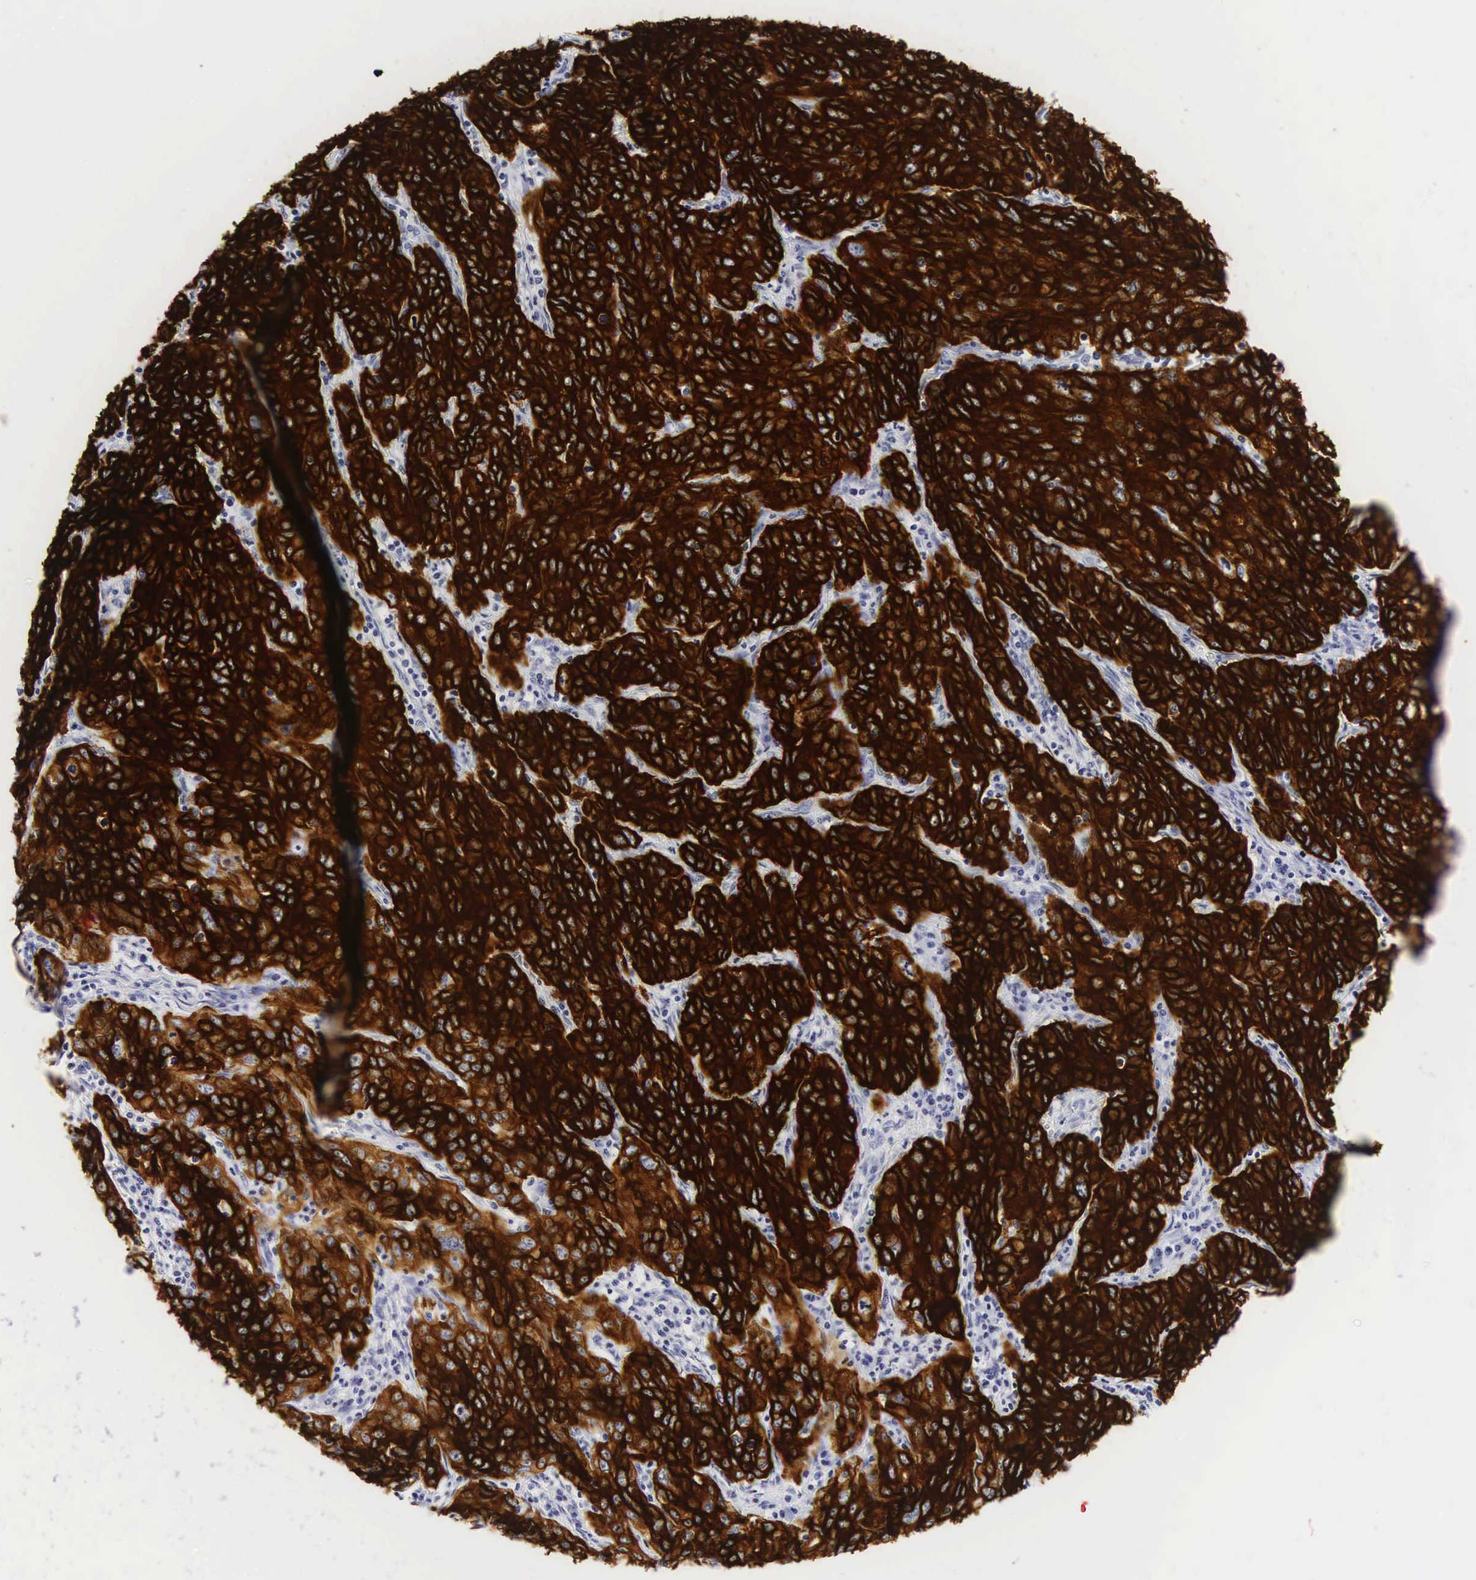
{"staining": {"intensity": "strong", "quantity": ">75%", "location": "cytoplasmic/membranous"}, "tissue": "cervical cancer", "cell_type": "Tumor cells", "image_type": "cancer", "snomed": [{"axis": "morphology", "description": "Squamous cell carcinoma, NOS"}, {"axis": "topography", "description": "Cervix"}], "caption": "DAB (3,3'-diaminobenzidine) immunohistochemical staining of cervical cancer (squamous cell carcinoma) demonstrates strong cytoplasmic/membranous protein positivity in approximately >75% of tumor cells.", "gene": "KRT18", "patient": {"sex": "female", "age": 38}}